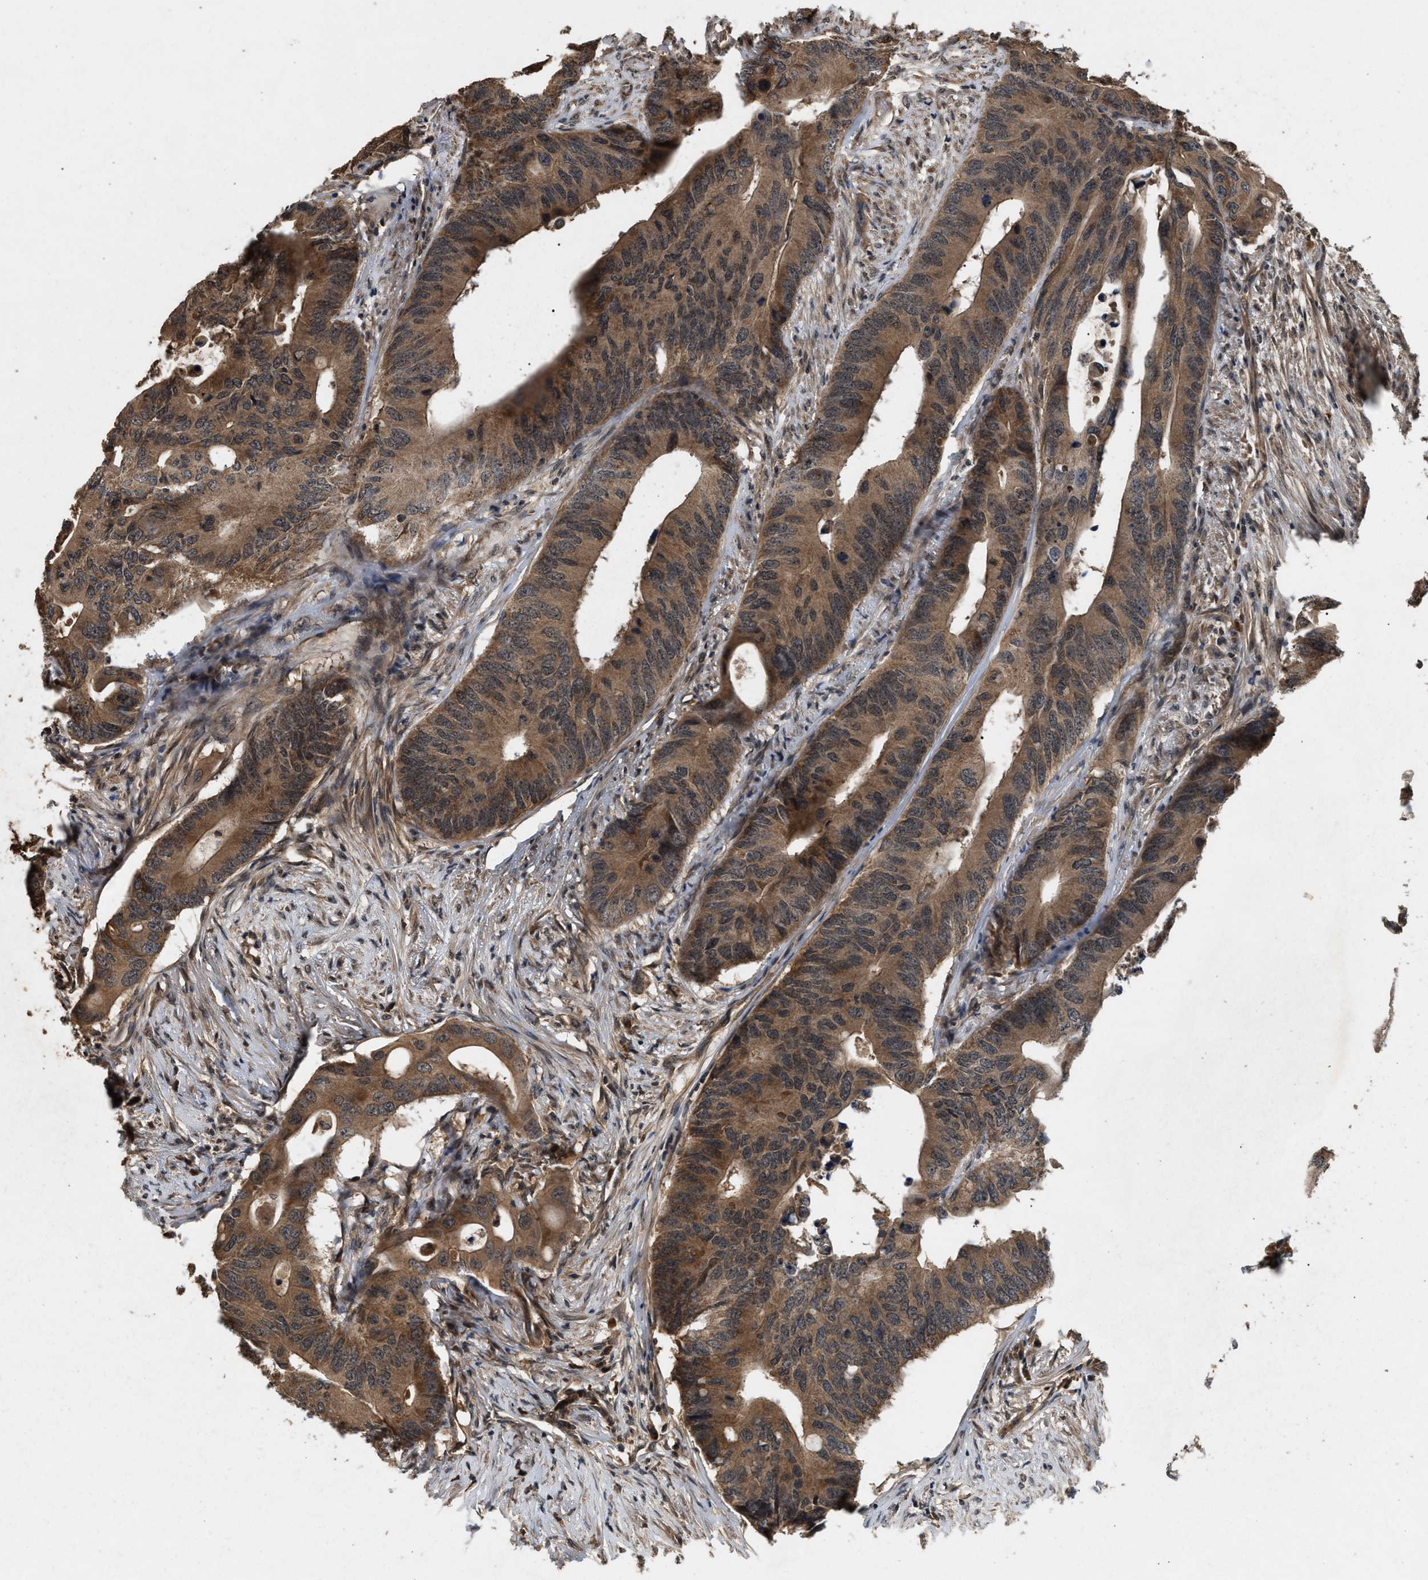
{"staining": {"intensity": "moderate", "quantity": ">75%", "location": "cytoplasmic/membranous,nuclear"}, "tissue": "colorectal cancer", "cell_type": "Tumor cells", "image_type": "cancer", "snomed": [{"axis": "morphology", "description": "Adenocarcinoma, NOS"}, {"axis": "topography", "description": "Colon"}], "caption": "Colorectal cancer tissue reveals moderate cytoplasmic/membranous and nuclear positivity in approximately >75% of tumor cells", "gene": "RUSC2", "patient": {"sex": "male", "age": 71}}